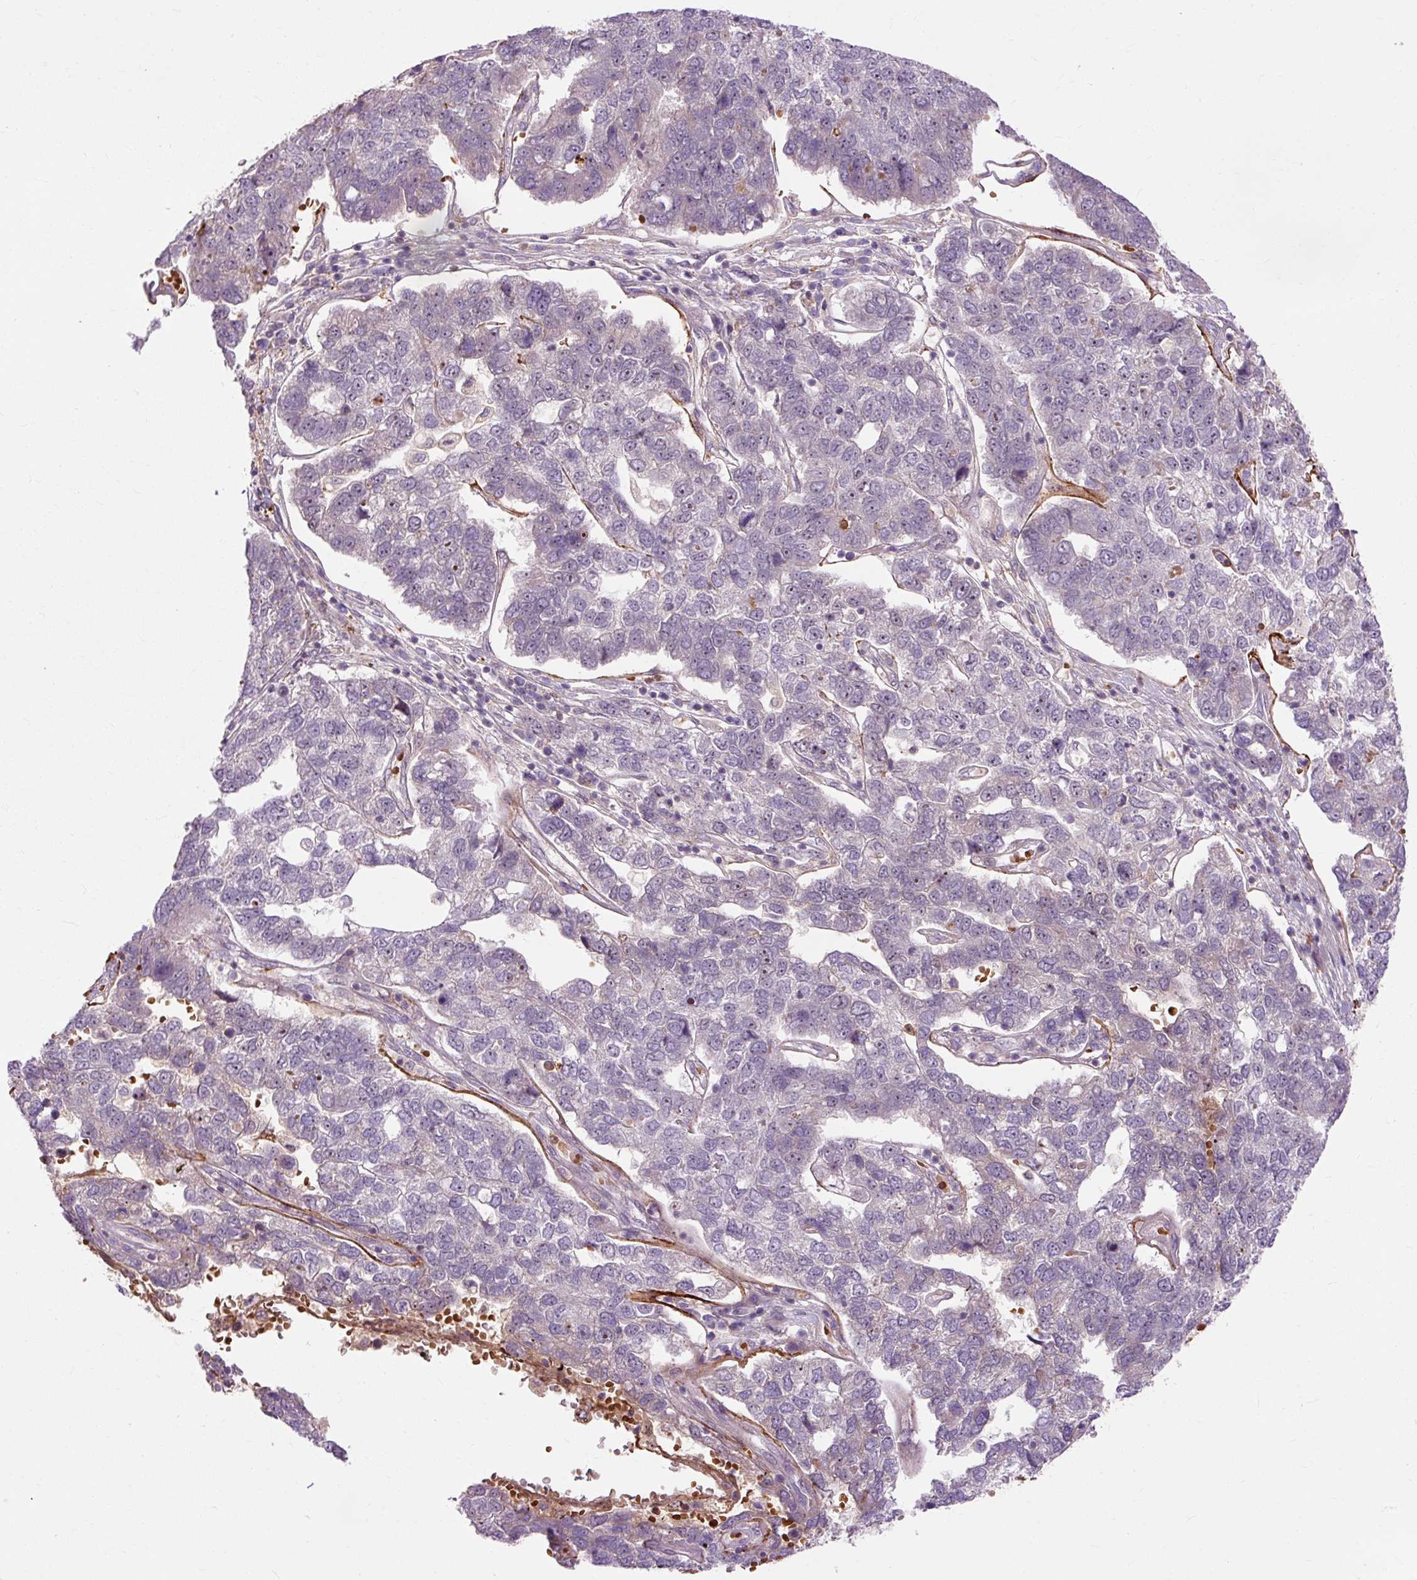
{"staining": {"intensity": "negative", "quantity": "none", "location": "none"}, "tissue": "pancreatic cancer", "cell_type": "Tumor cells", "image_type": "cancer", "snomed": [{"axis": "morphology", "description": "Adenocarcinoma, NOS"}, {"axis": "topography", "description": "Pancreas"}], "caption": "DAB immunohistochemical staining of pancreatic cancer reveals no significant expression in tumor cells.", "gene": "CEBPZ", "patient": {"sex": "female", "age": 61}}